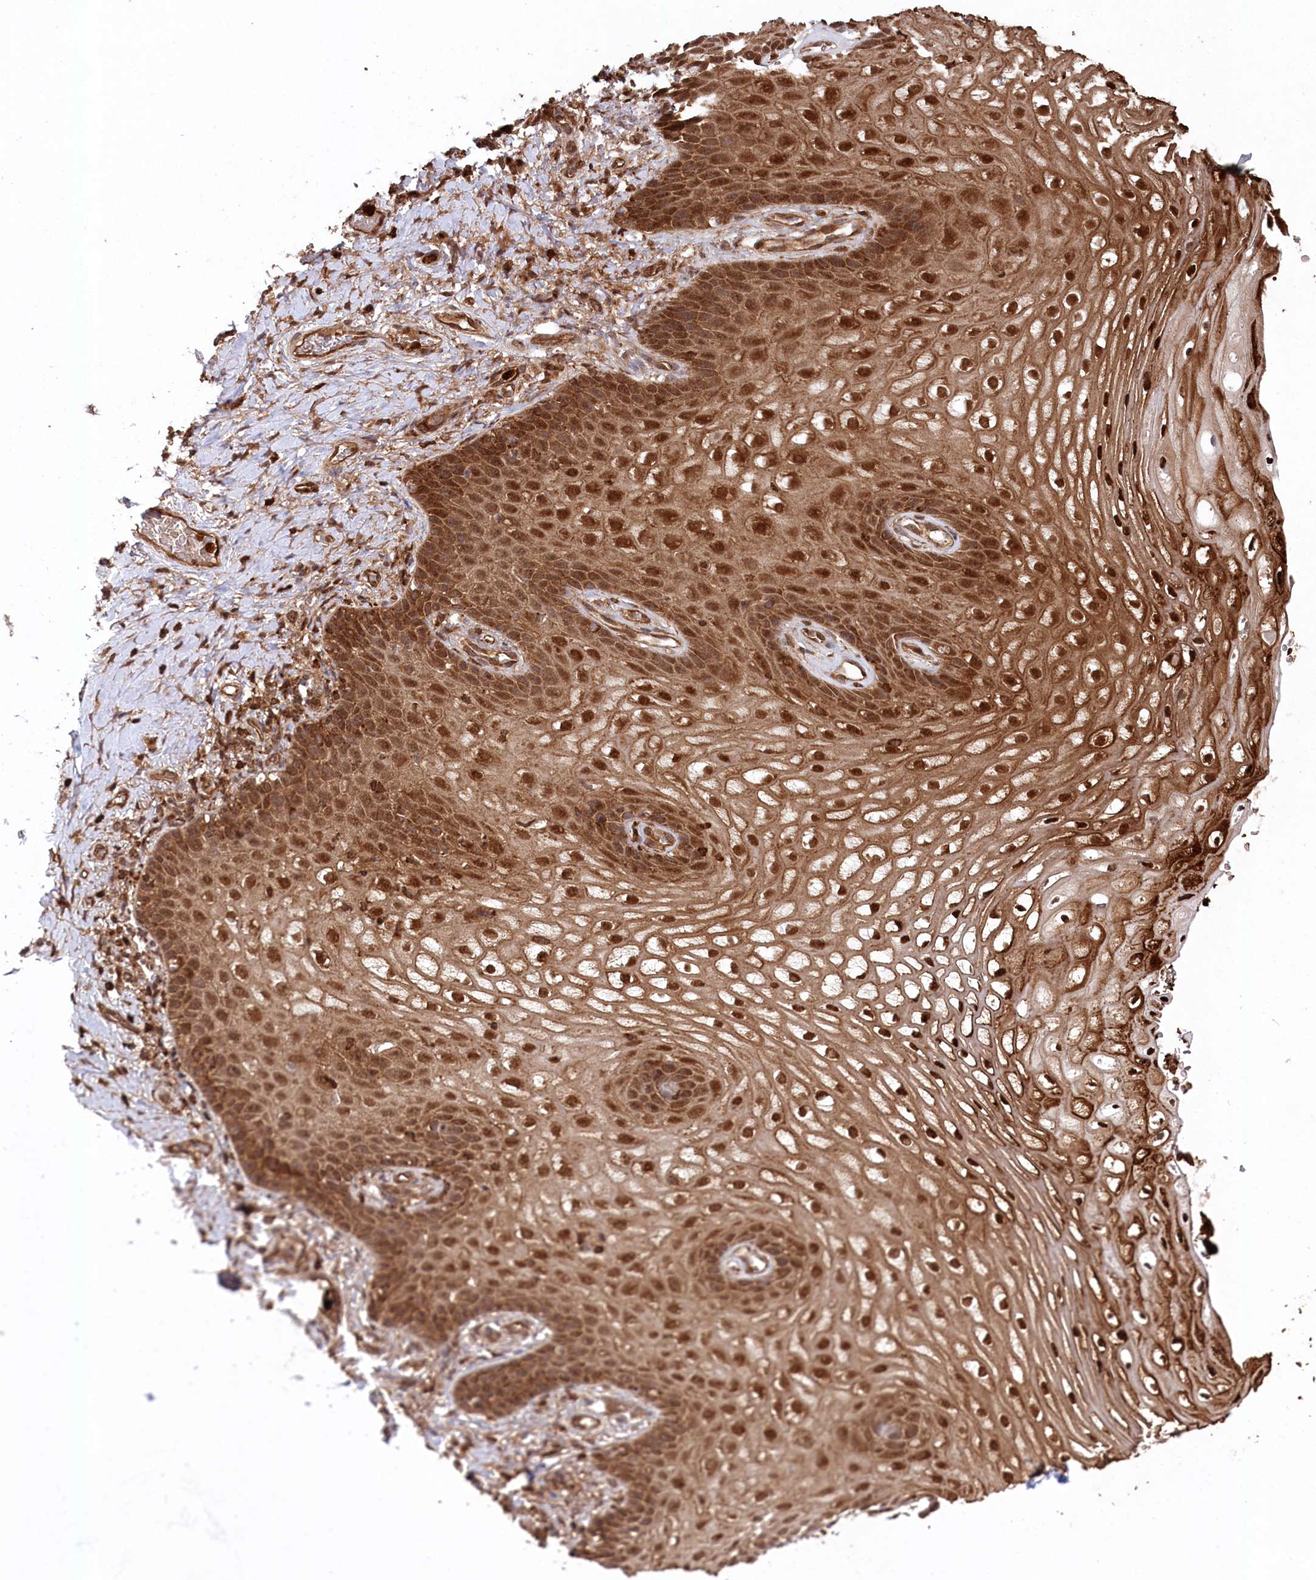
{"staining": {"intensity": "strong", "quantity": ">75%", "location": "cytoplasmic/membranous,nuclear"}, "tissue": "vagina", "cell_type": "Squamous epithelial cells", "image_type": "normal", "snomed": [{"axis": "morphology", "description": "Normal tissue, NOS"}, {"axis": "topography", "description": "Vagina"}], "caption": "Approximately >75% of squamous epithelial cells in normal human vagina demonstrate strong cytoplasmic/membranous,nuclear protein staining as visualized by brown immunohistochemical staining.", "gene": "LSG1", "patient": {"sex": "female", "age": 60}}